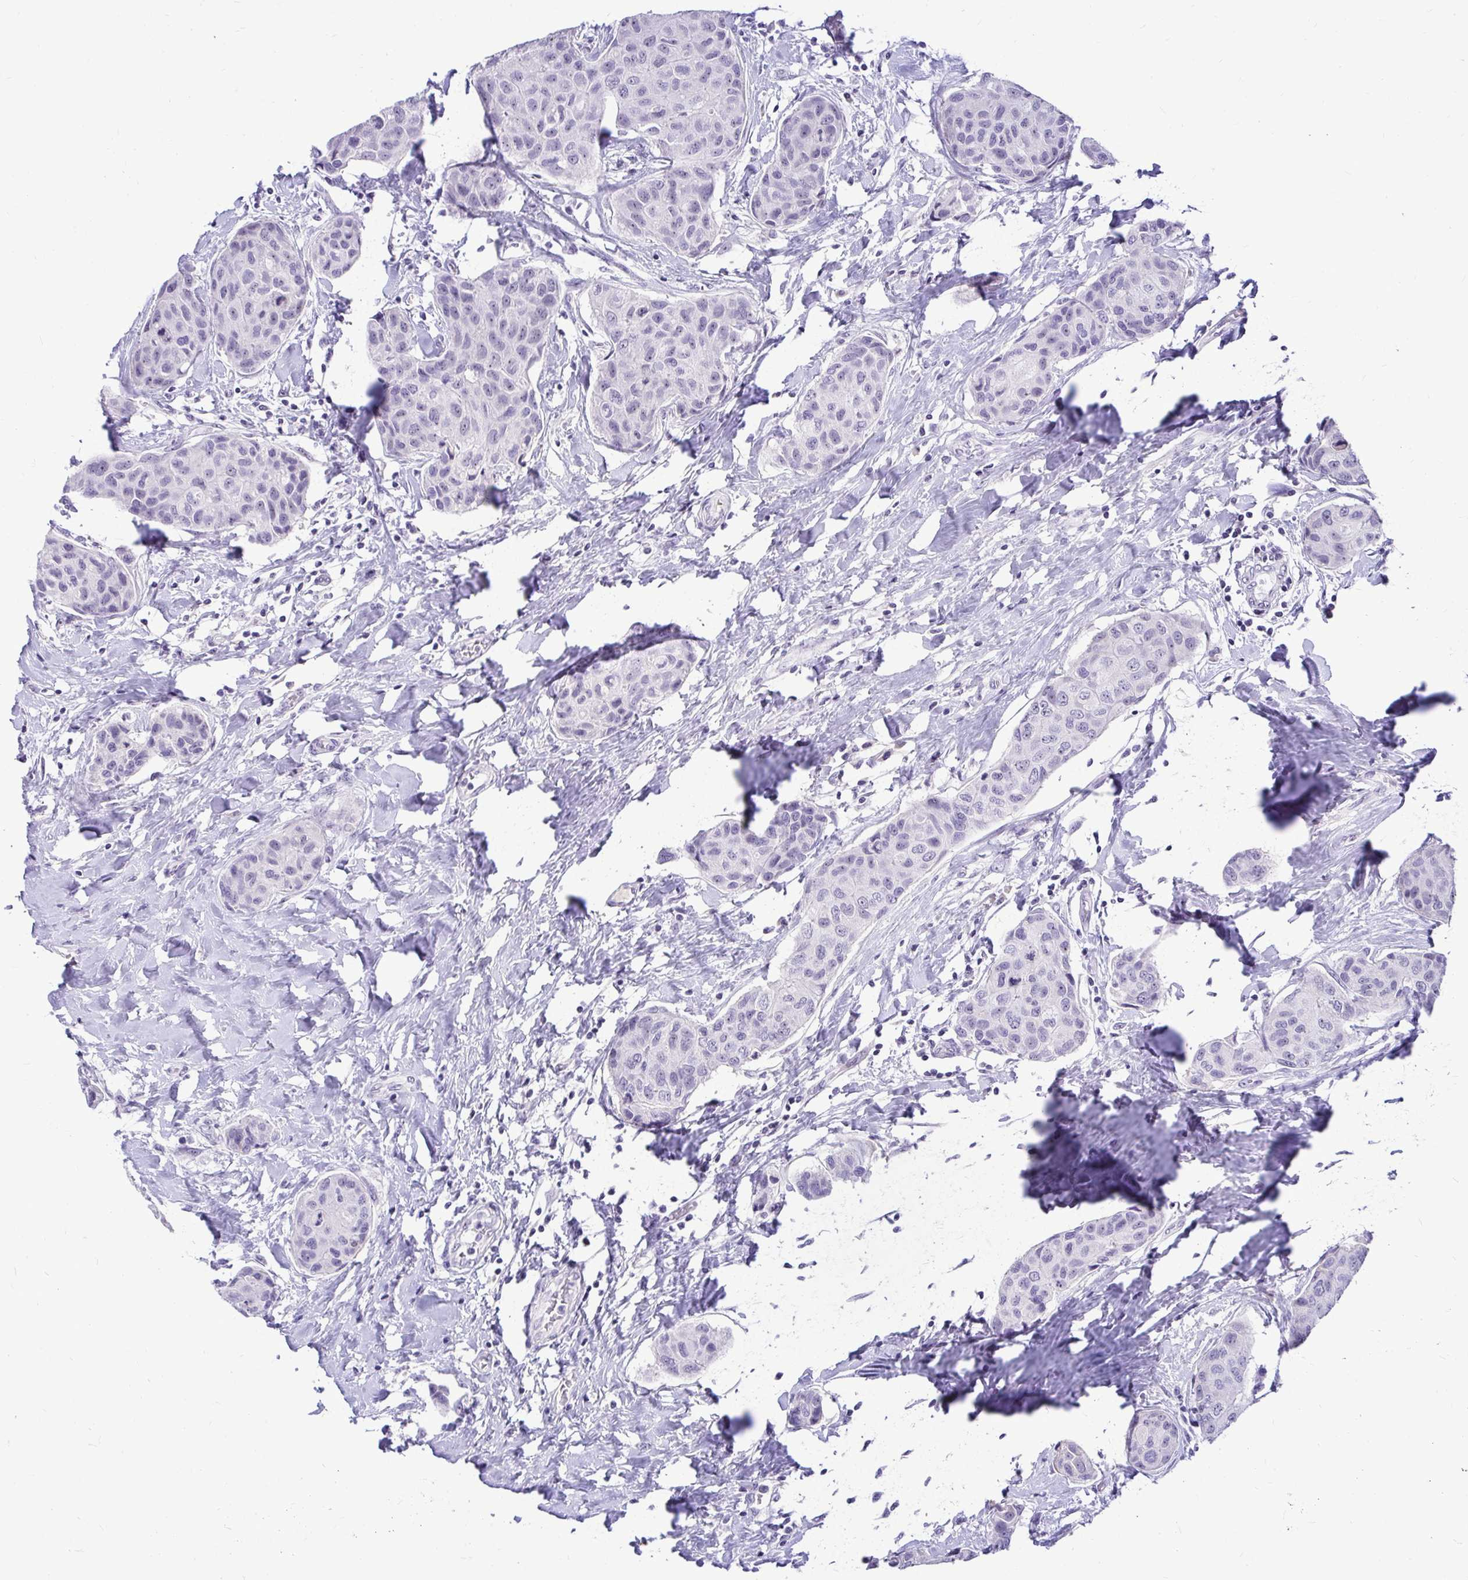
{"staining": {"intensity": "negative", "quantity": "none", "location": "none"}, "tissue": "breast cancer", "cell_type": "Tumor cells", "image_type": "cancer", "snomed": [{"axis": "morphology", "description": "Duct carcinoma"}, {"axis": "topography", "description": "Breast"}], "caption": "This is an immunohistochemistry (IHC) photomicrograph of breast intraductal carcinoma. There is no expression in tumor cells.", "gene": "NIFK", "patient": {"sex": "female", "age": 80}}